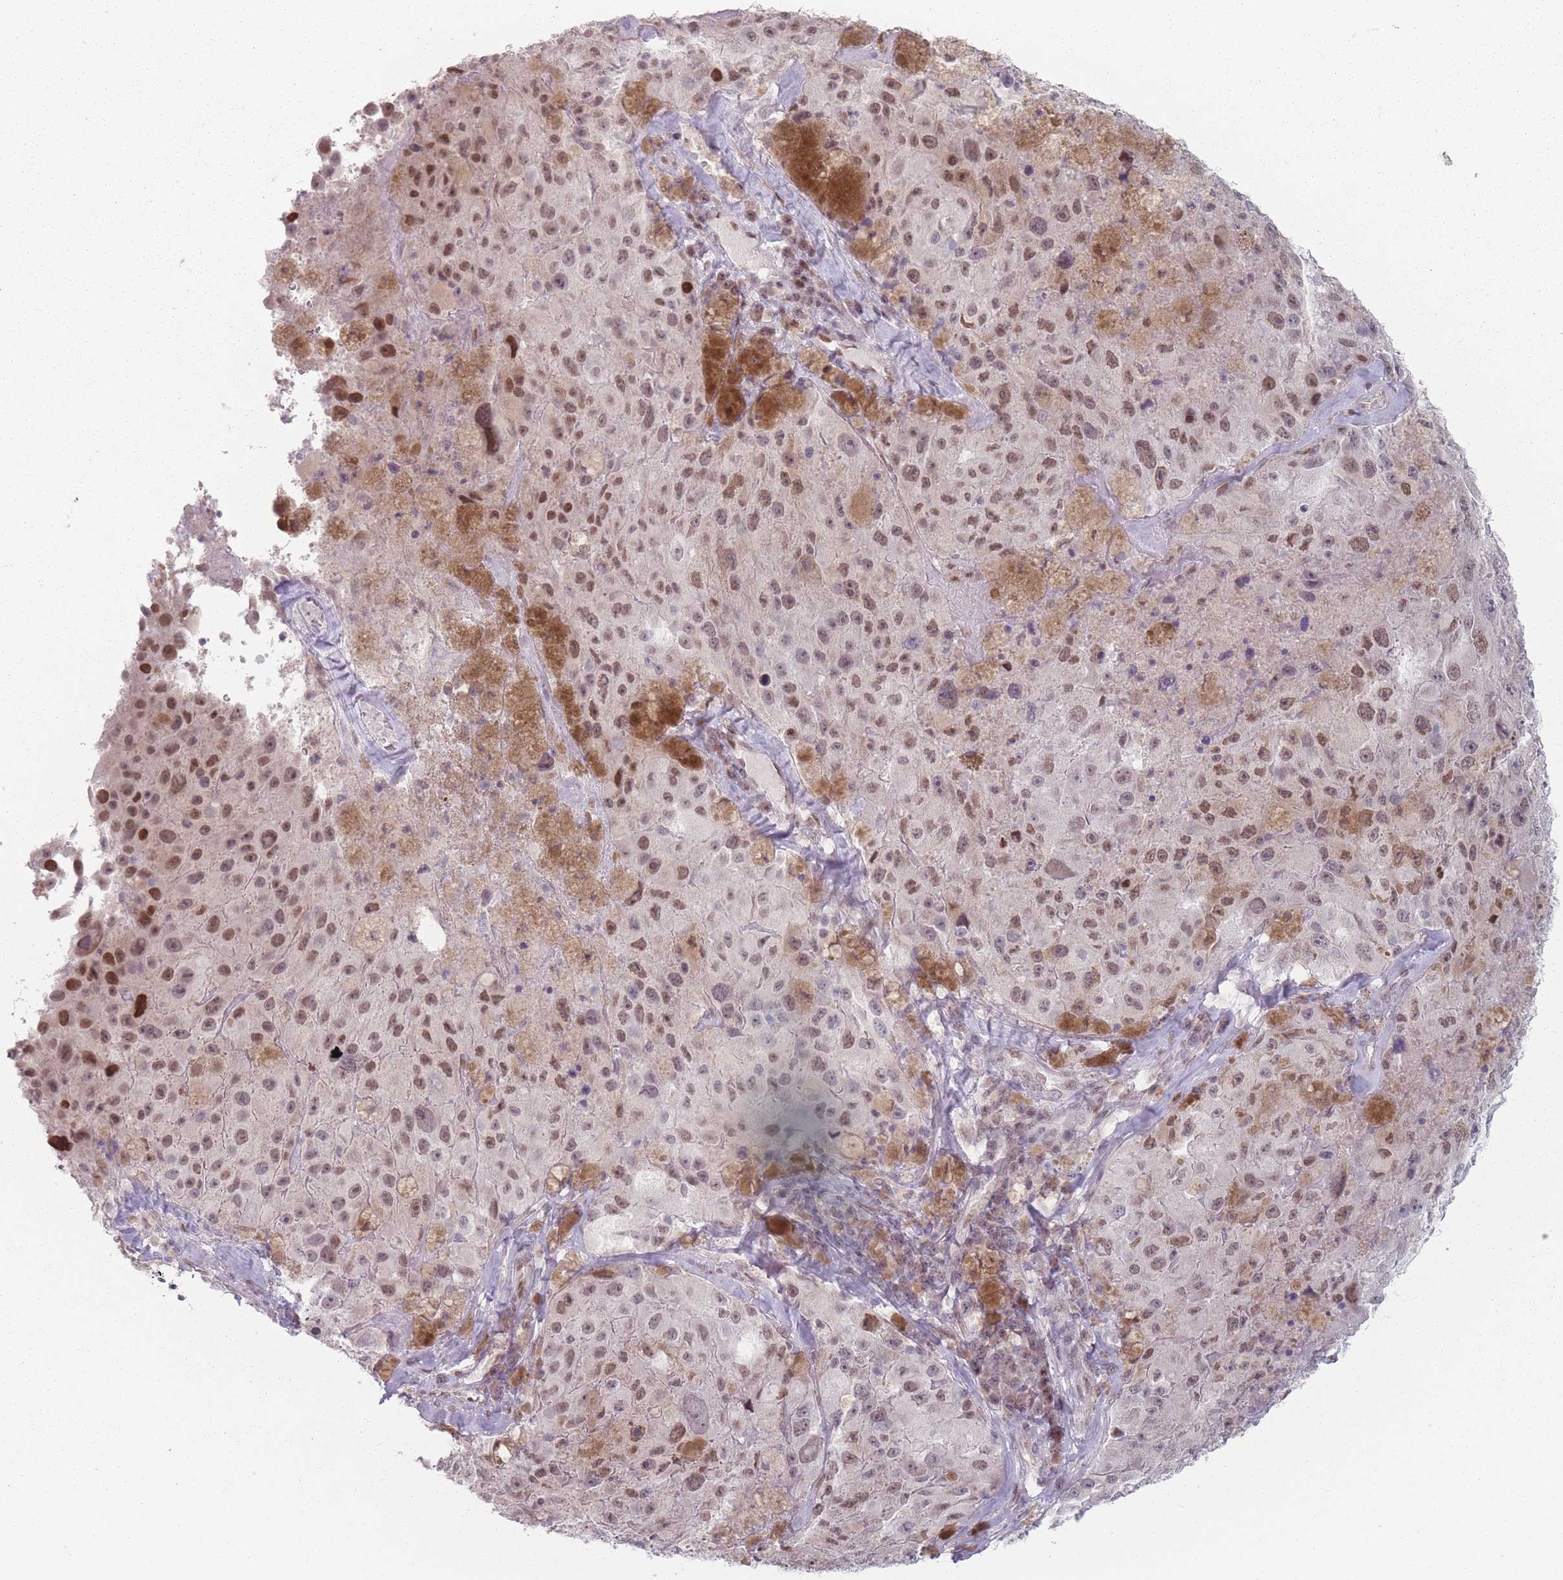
{"staining": {"intensity": "moderate", "quantity": ">75%", "location": "nuclear"}, "tissue": "melanoma", "cell_type": "Tumor cells", "image_type": "cancer", "snomed": [{"axis": "morphology", "description": "Malignant melanoma, Metastatic site"}, {"axis": "topography", "description": "Lymph node"}], "caption": "Brown immunohistochemical staining in malignant melanoma (metastatic site) shows moderate nuclear staining in approximately >75% of tumor cells.", "gene": "SH3BGRL2", "patient": {"sex": "male", "age": 62}}